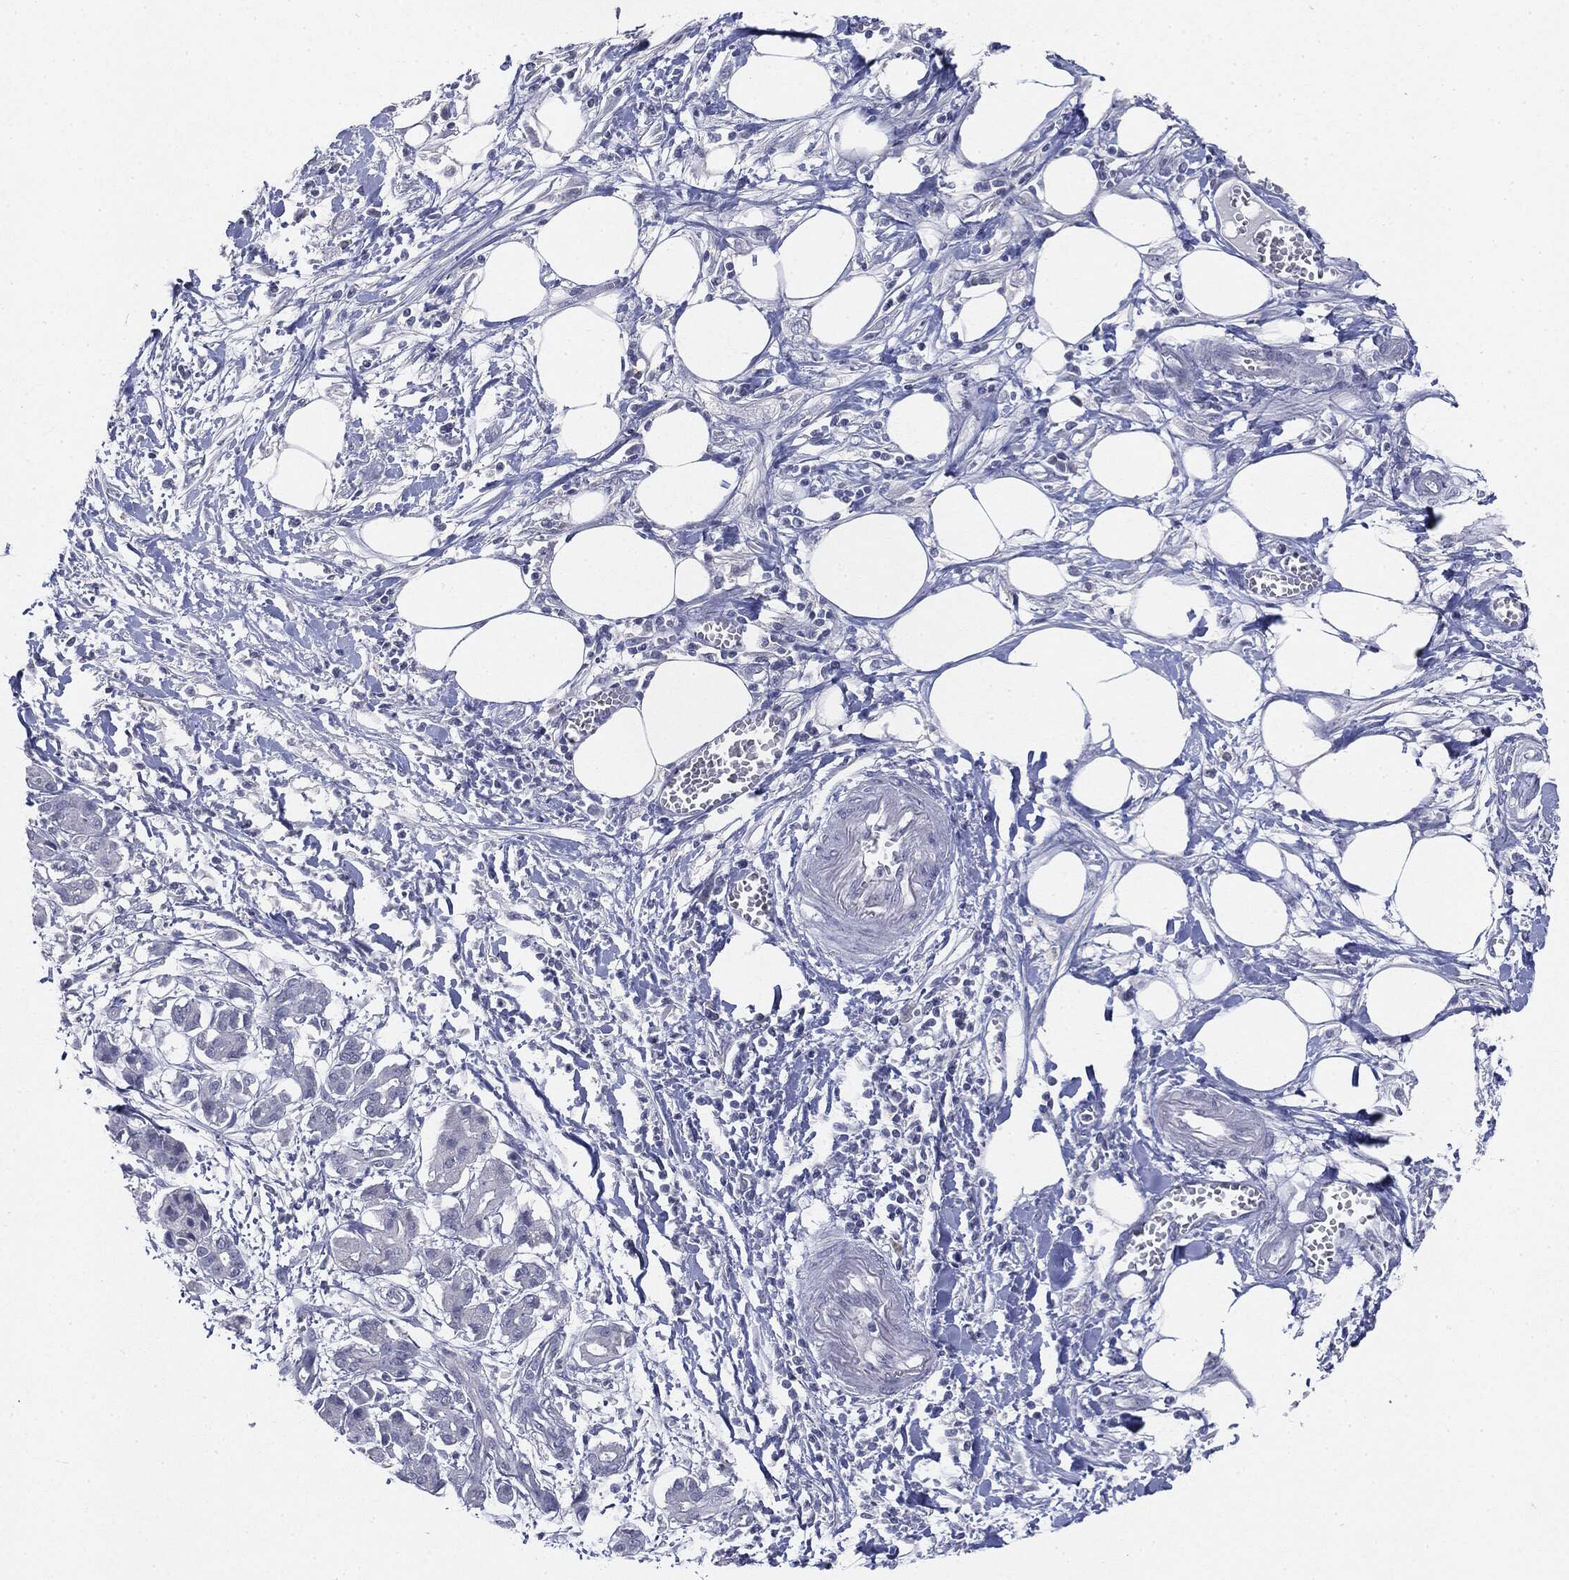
{"staining": {"intensity": "negative", "quantity": "none", "location": "none"}, "tissue": "pancreatic cancer", "cell_type": "Tumor cells", "image_type": "cancer", "snomed": [{"axis": "morphology", "description": "Adenocarcinoma, NOS"}, {"axis": "topography", "description": "Pancreas"}], "caption": "Human pancreatic cancer (adenocarcinoma) stained for a protein using immunohistochemistry demonstrates no expression in tumor cells.", "gene": "CGB1", "patient": {"sex": "male", "age": 72}}